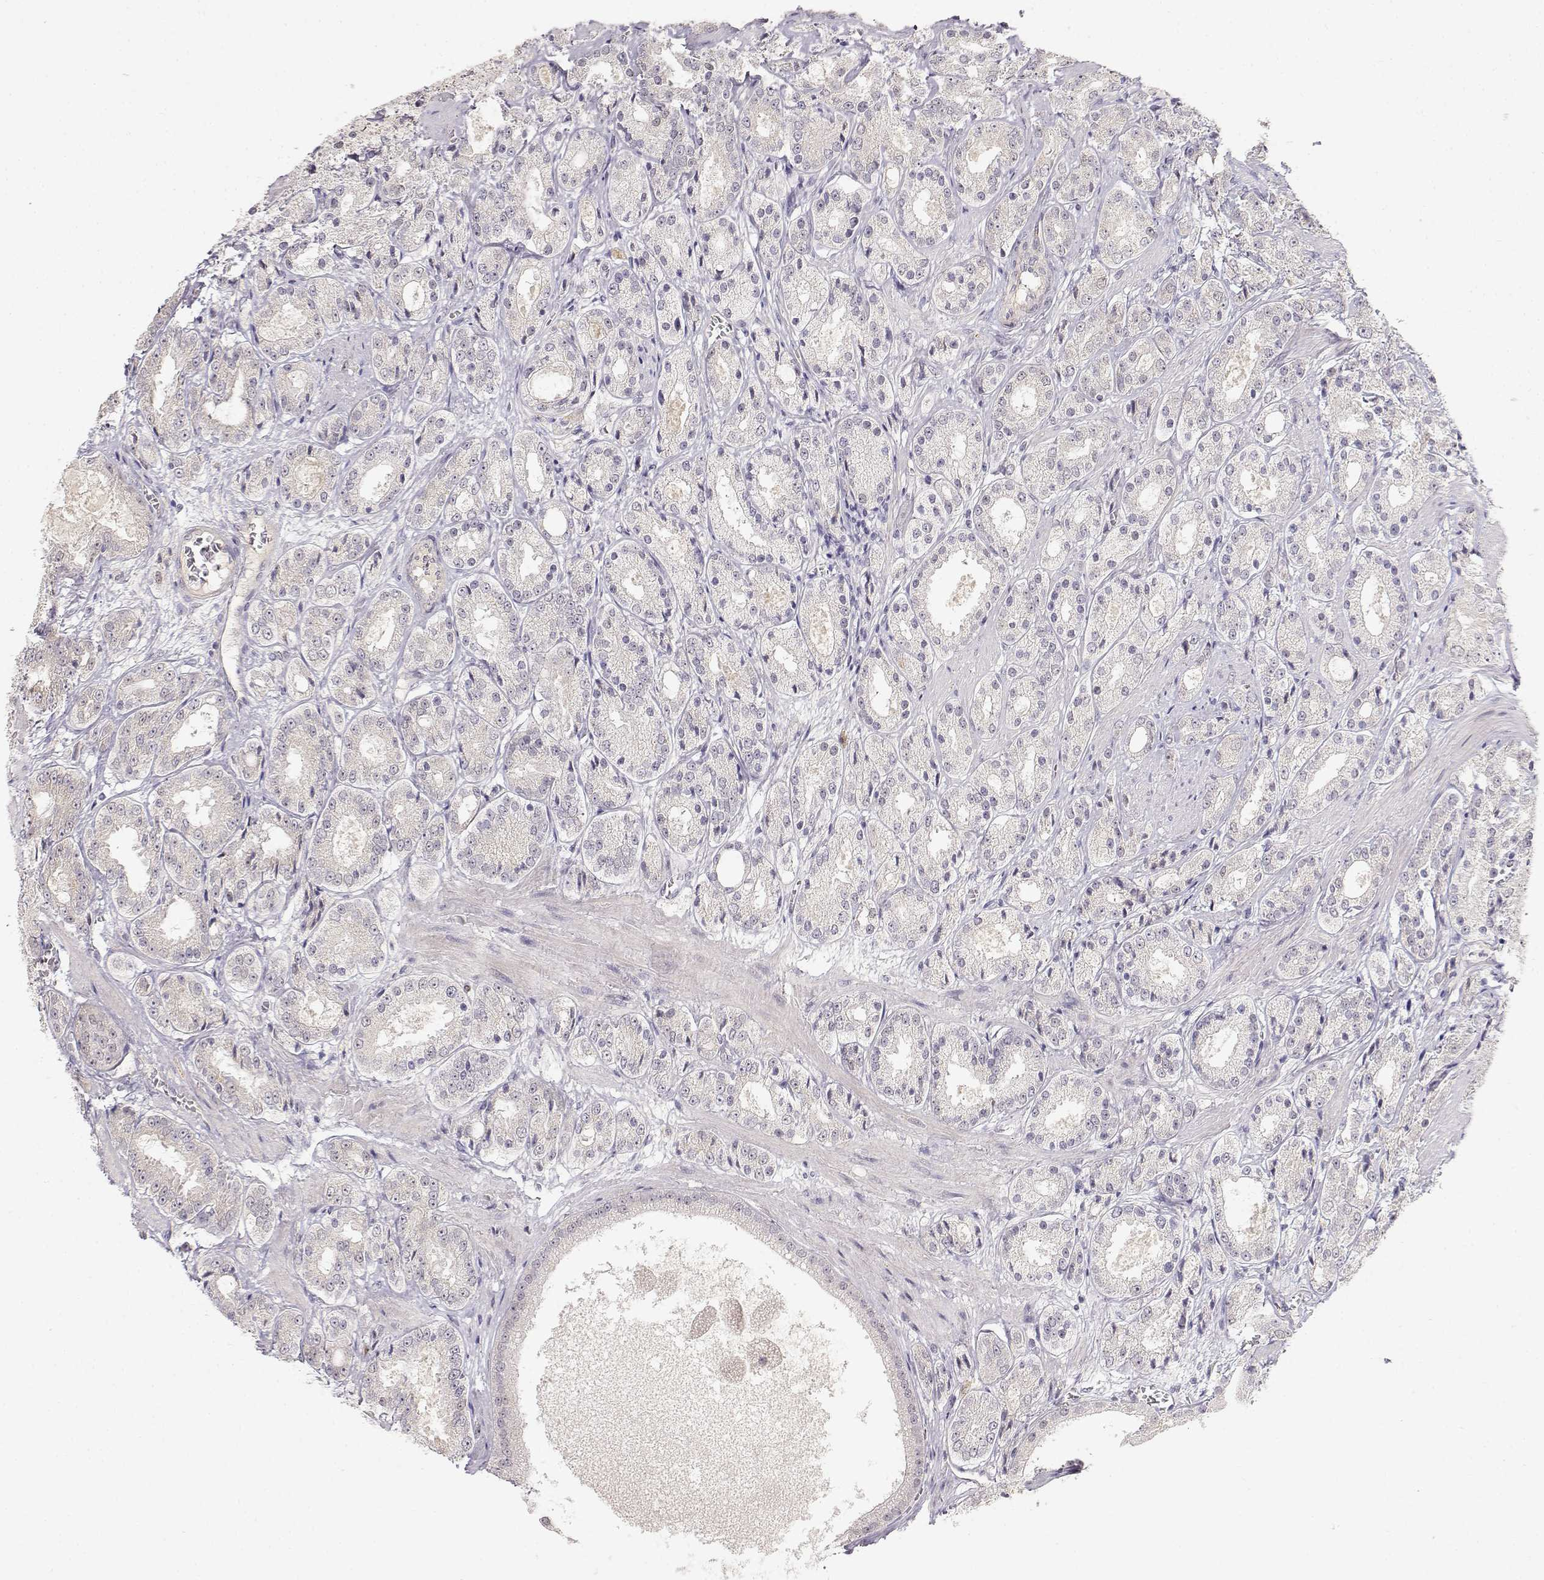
{"staining": {"intensity": "negative", "quantity": "none", "location": "none"}, "tissue": "prostate cancer", "cell_type": "Tumor cells", "image_type": "cancer", "snomed": [{"axis": "morphology", "description": "Adenocarcinoma, High grade"}, {"axis": "topography", "description": "Prostate"}], "caption": "There is no significant staining in tumor cells of prostate cancer.", "gene": "EAF2", "patient": {"sex": "male", "age": 66}}